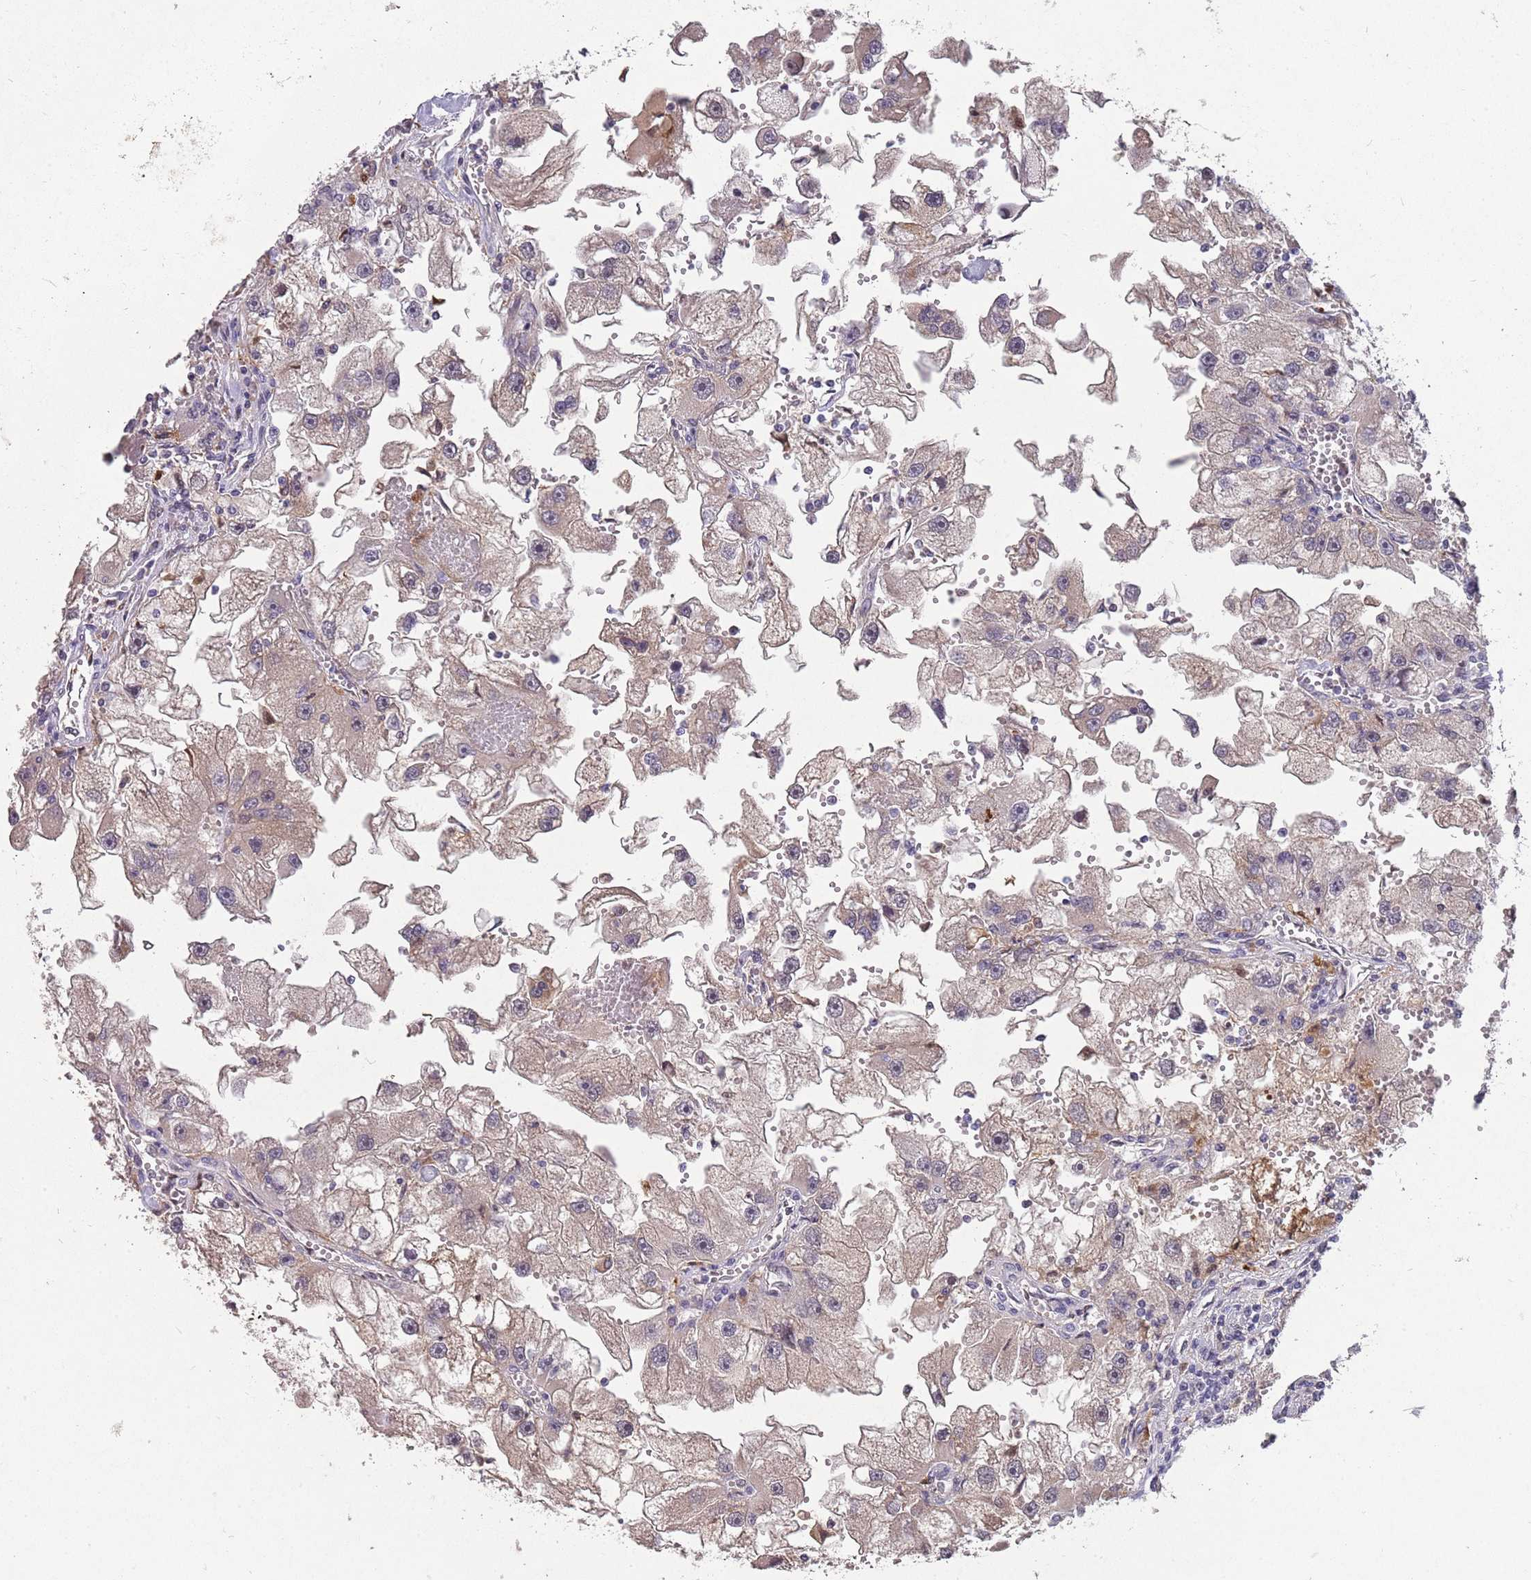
{"staining": {"intensity": "negative", "quantity": "none", "location": "none"}, "tissue": "renal cancer", "cell_type": "Tumor cells", "image_type": "cancer", "snomed": [{"axis": "morphology", "description": "Adenocarcinoma, NOS"}, {"axis": "topography", "description": "Kidney"}], "caption": "The histopathology image reveals no significant expression in tumor cells of renal adenocarcinoma.", "gene": "ZNF639", "patient": {"sex": "male", "age": 63}}